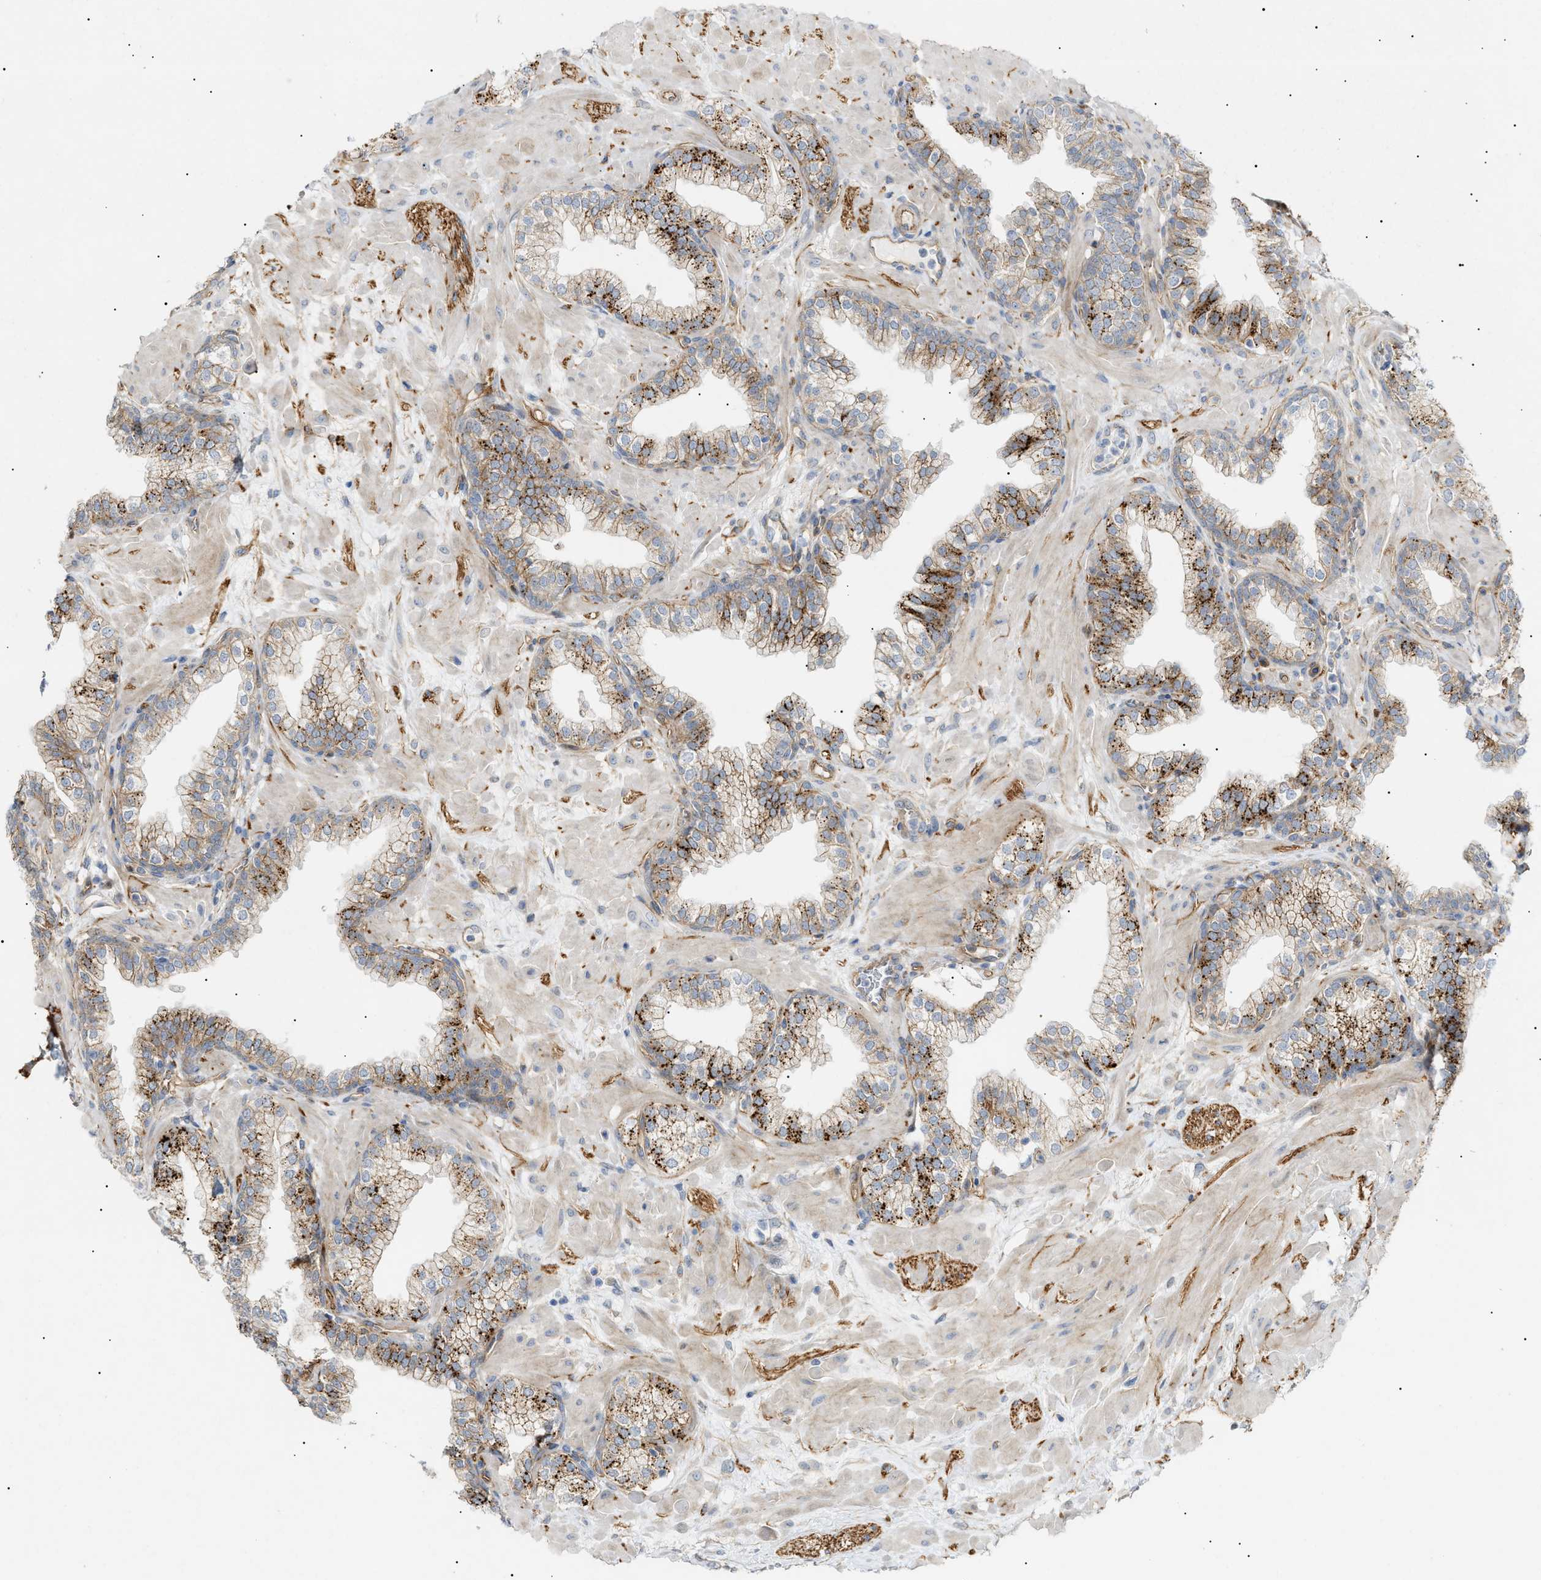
{"staining": {"intensity": "moderate", "quantity": "<25%", "location": "cytoplasmic/membranous"}, "tissue": "prostate", "cell_type": "Glandular cells", "image_type": "normal", "snomed": [{"axis": "morphology", "description": "Normal tissue, NOS"}, {"axis": "morphology", "description": "Urothelial carcinoma, Low grade"}, {"axis": "topography", "description": "Urinary bladder"}, {"axis": "topography", "description": "Prostate"}], "caption": "Protein analysis of unremarkable prostate reveals moderate cytoplasmic/membranous staining in approximately <25% of glandular cells. (DAB (3,3'-diaminobenzidine) IHC, brown staining for protein, blue staining for nuclei).", "gene": "ZFHX2", "patient": {"sex": "male", "age": 60}}